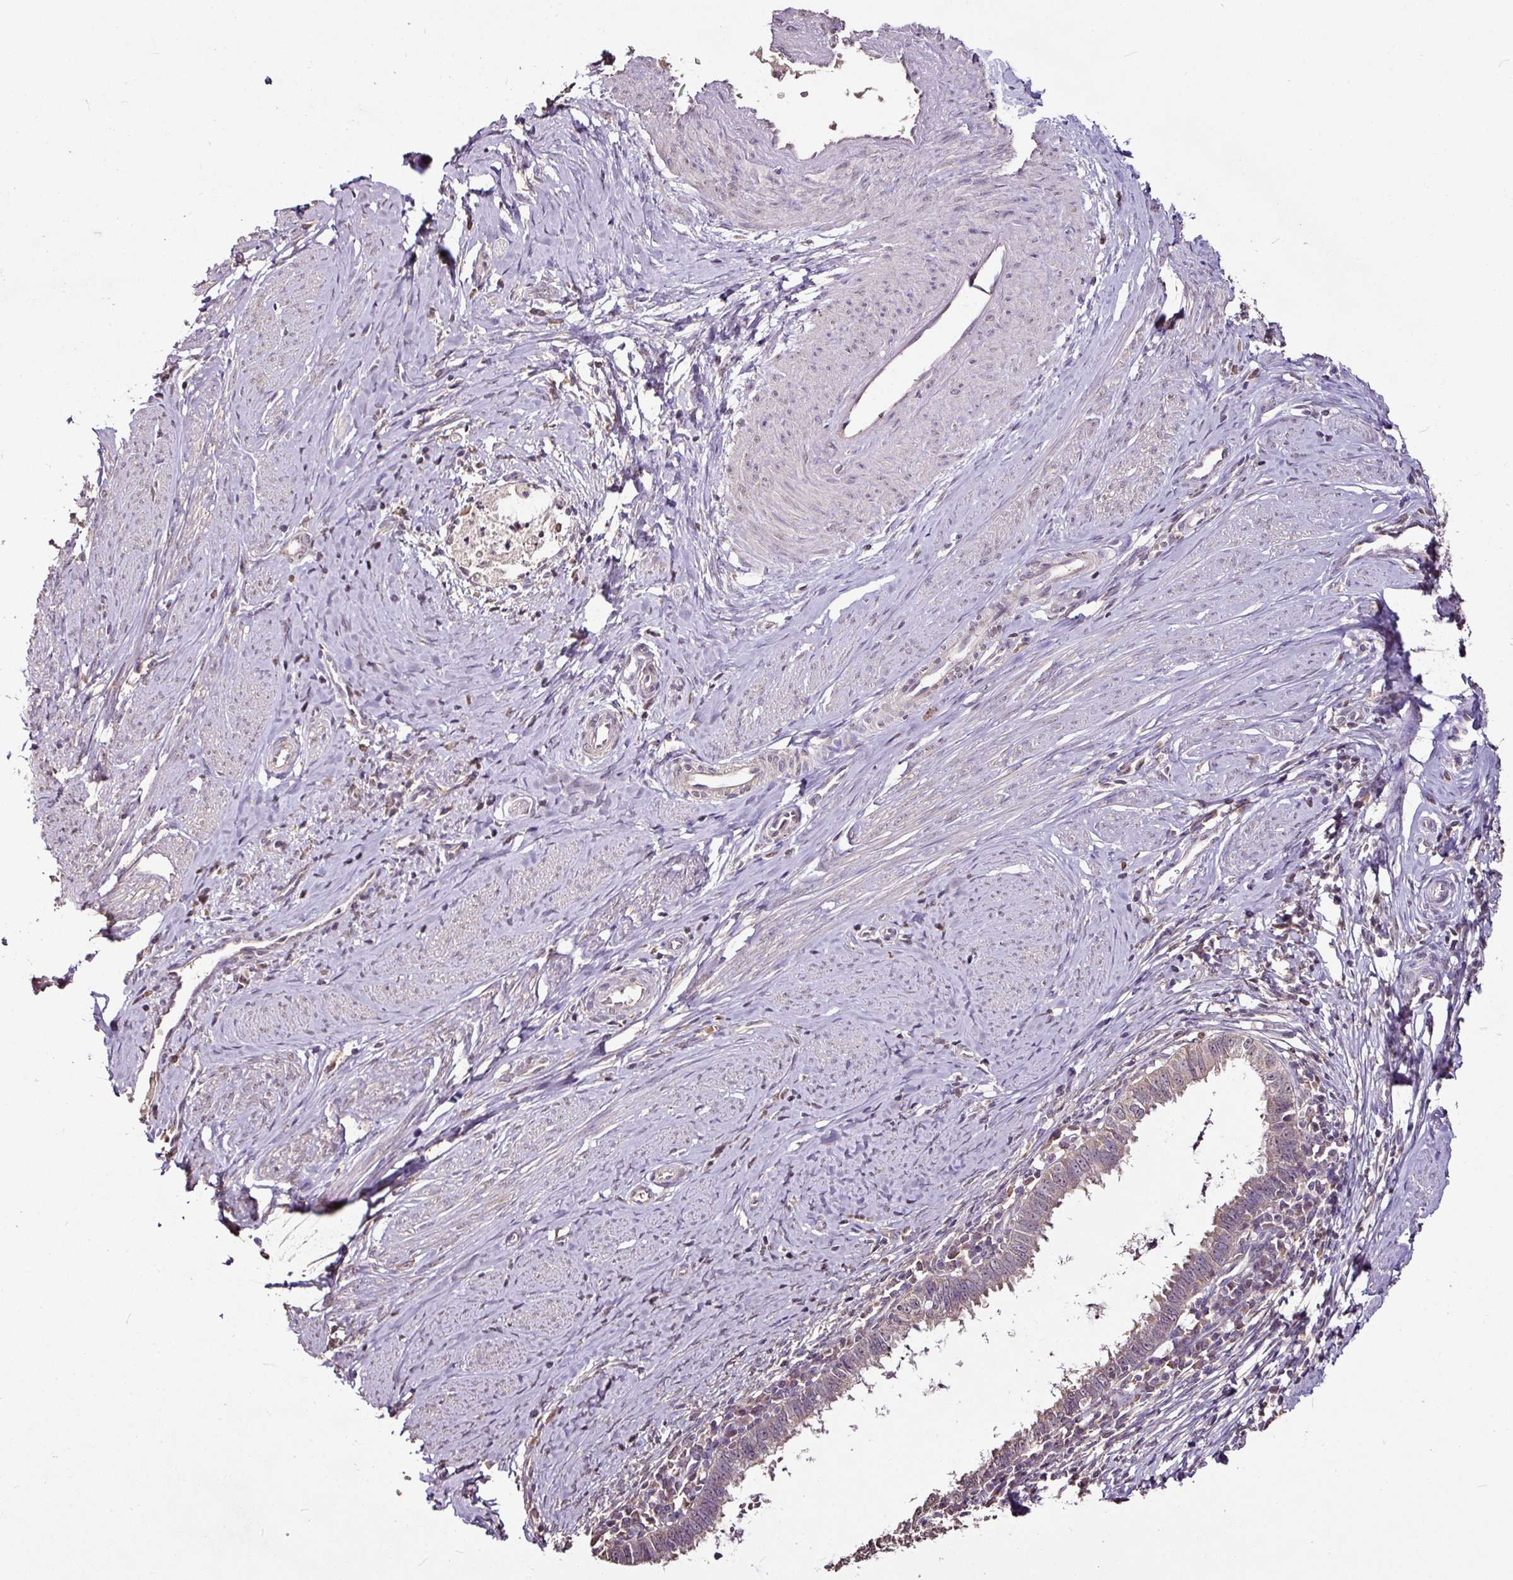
{"staining": {"intensity": "weak", "quantity": ">75%", "location": "cytoplasmic/membranous"}, "tissue": "cervical cancer", "cell_type": "Tumor cells", "image_type": "cancer", "snomed": [{"axis": "morphology", "description": "Adenocarcinoma, NOS"}, {"axis": "topography", "description": "Cervix"}], "caption": "Immunohistochemistry (IHC) micrograph of neoplastic tissue: cervical cancer stained using immunohistochemistry exhibits low levels of weak protein expression localized specifically in the cytoplasmic/membranous of tumor cells, appearing as a cytoplasmic/membranous brown color.", "gene": "RPL38", "patient": {"sex": "female", "age": 36}}